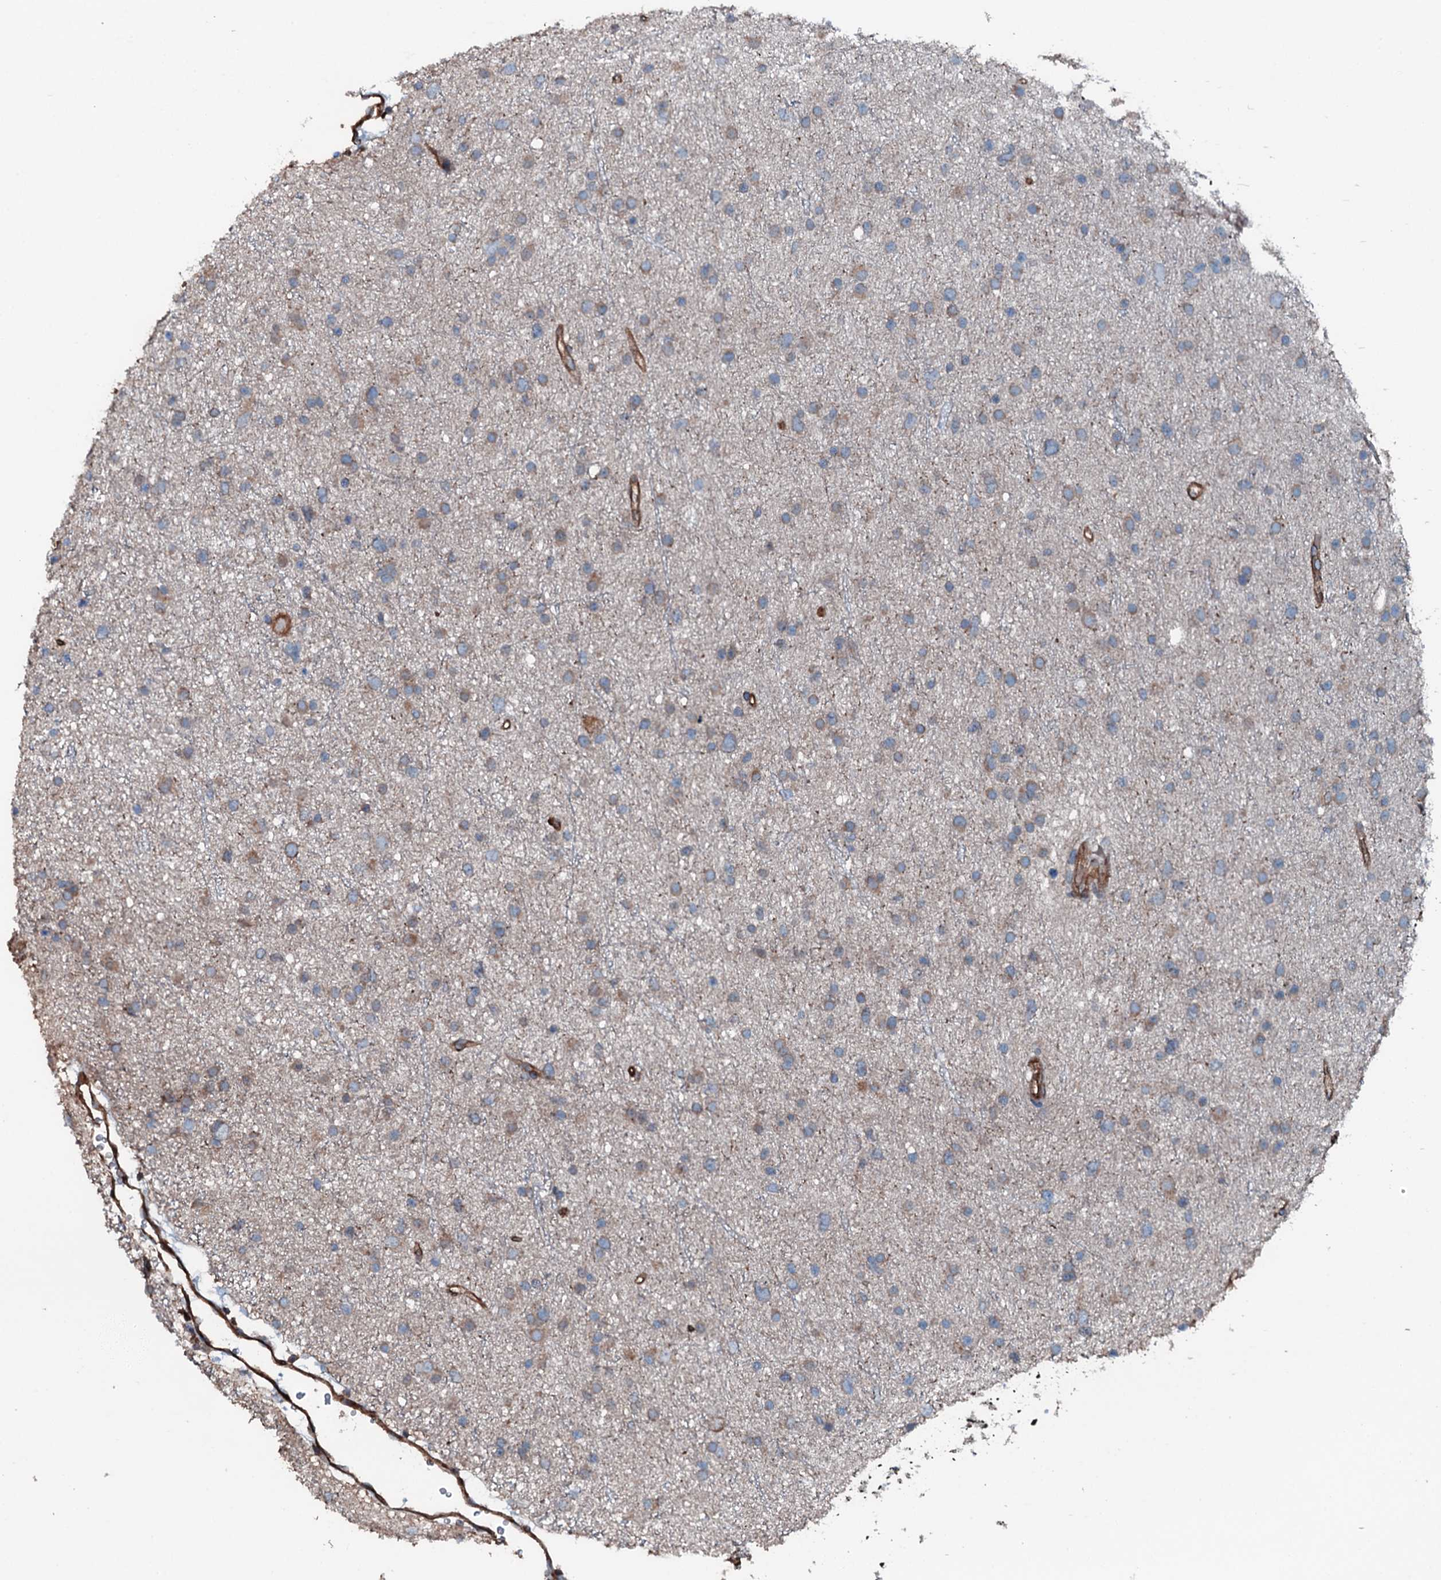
{"staining": {"intensity": "weak", "quantity": "<25%", "location": "cytoplasmic/membranous"}, "tissue": "glioma", "cell_type": "Tumor cells", "image_type": "cancer", "snomed": [{"axis": "morphology", "description": "Glioma, malignant, Low grade"}, {"axis": "topography", "description": "Cerebral cortex"}], "caption": "IHC image of neoplastic tissue: malignant glioma (low-grade) stained with DAB (3,3'-diaminobenzidine) reveals no significant protein expression in tumor cells. (DAB immunohistochemistry visualized using brightfield microscopy, high magnification).", "gene": "SLC25A38", "patient": {"sex": "female", "age": 39}}